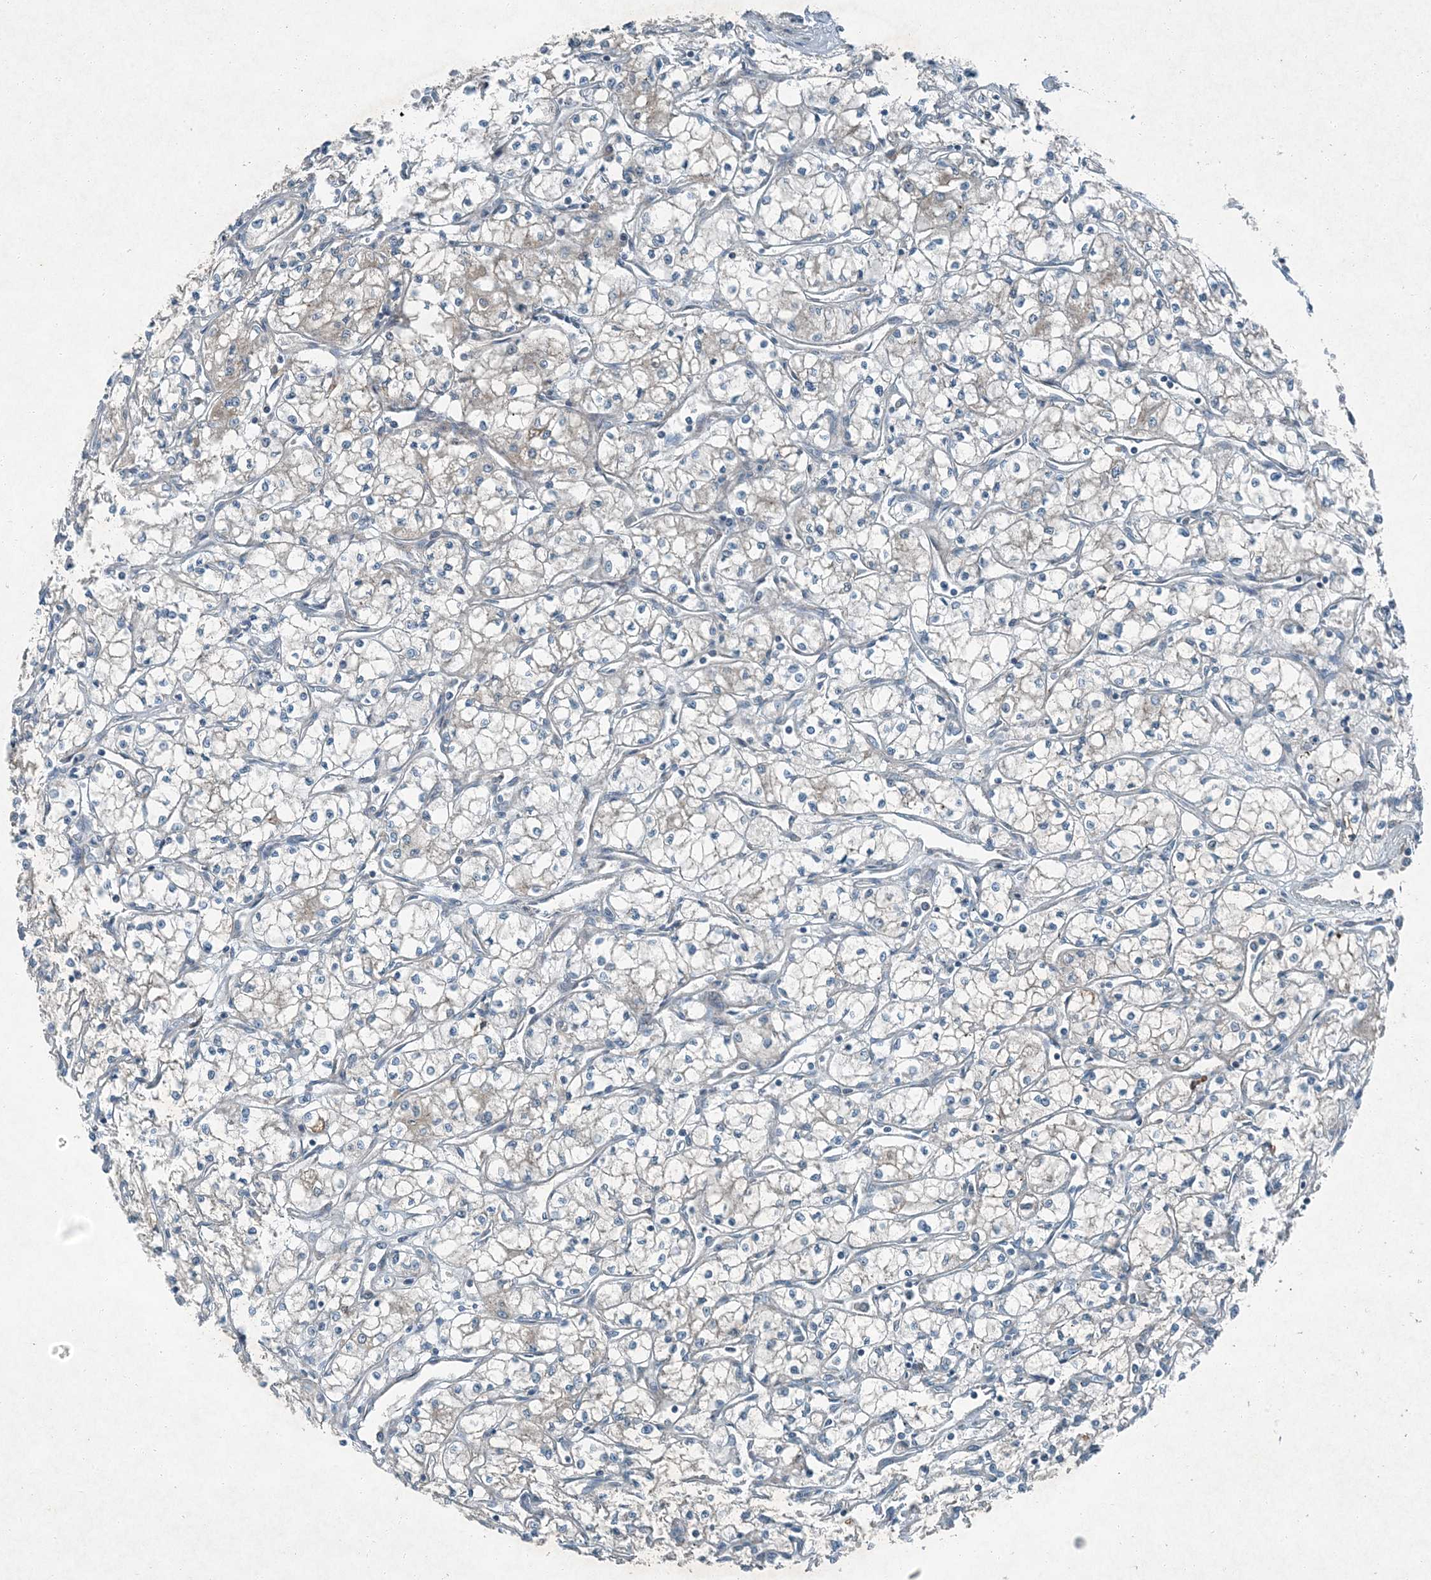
{"staining": {"intensity": "weak", "quantity": "<25%", "location": "cytoplasmic/membranous"}, "tissue": "renal cancer", "cell_type": "Tumor cells", "image_type": "cancer", "snomed": [{"axis": "morphology", "description": "Adenocarcinoma, NOS"}, {"axis": "topography", "description": "Kidney"}], "caption": "DAB (3,3'-diaminobenzidine) immunohistochemical staining of human renal cancer (adenocarcinoma) displays no significant staining in tumor cells. (Brightfield microscopy of DAB IHC at high magnification).", "gene": "APOM", "patient": {"sex": "male", "age": 59}}